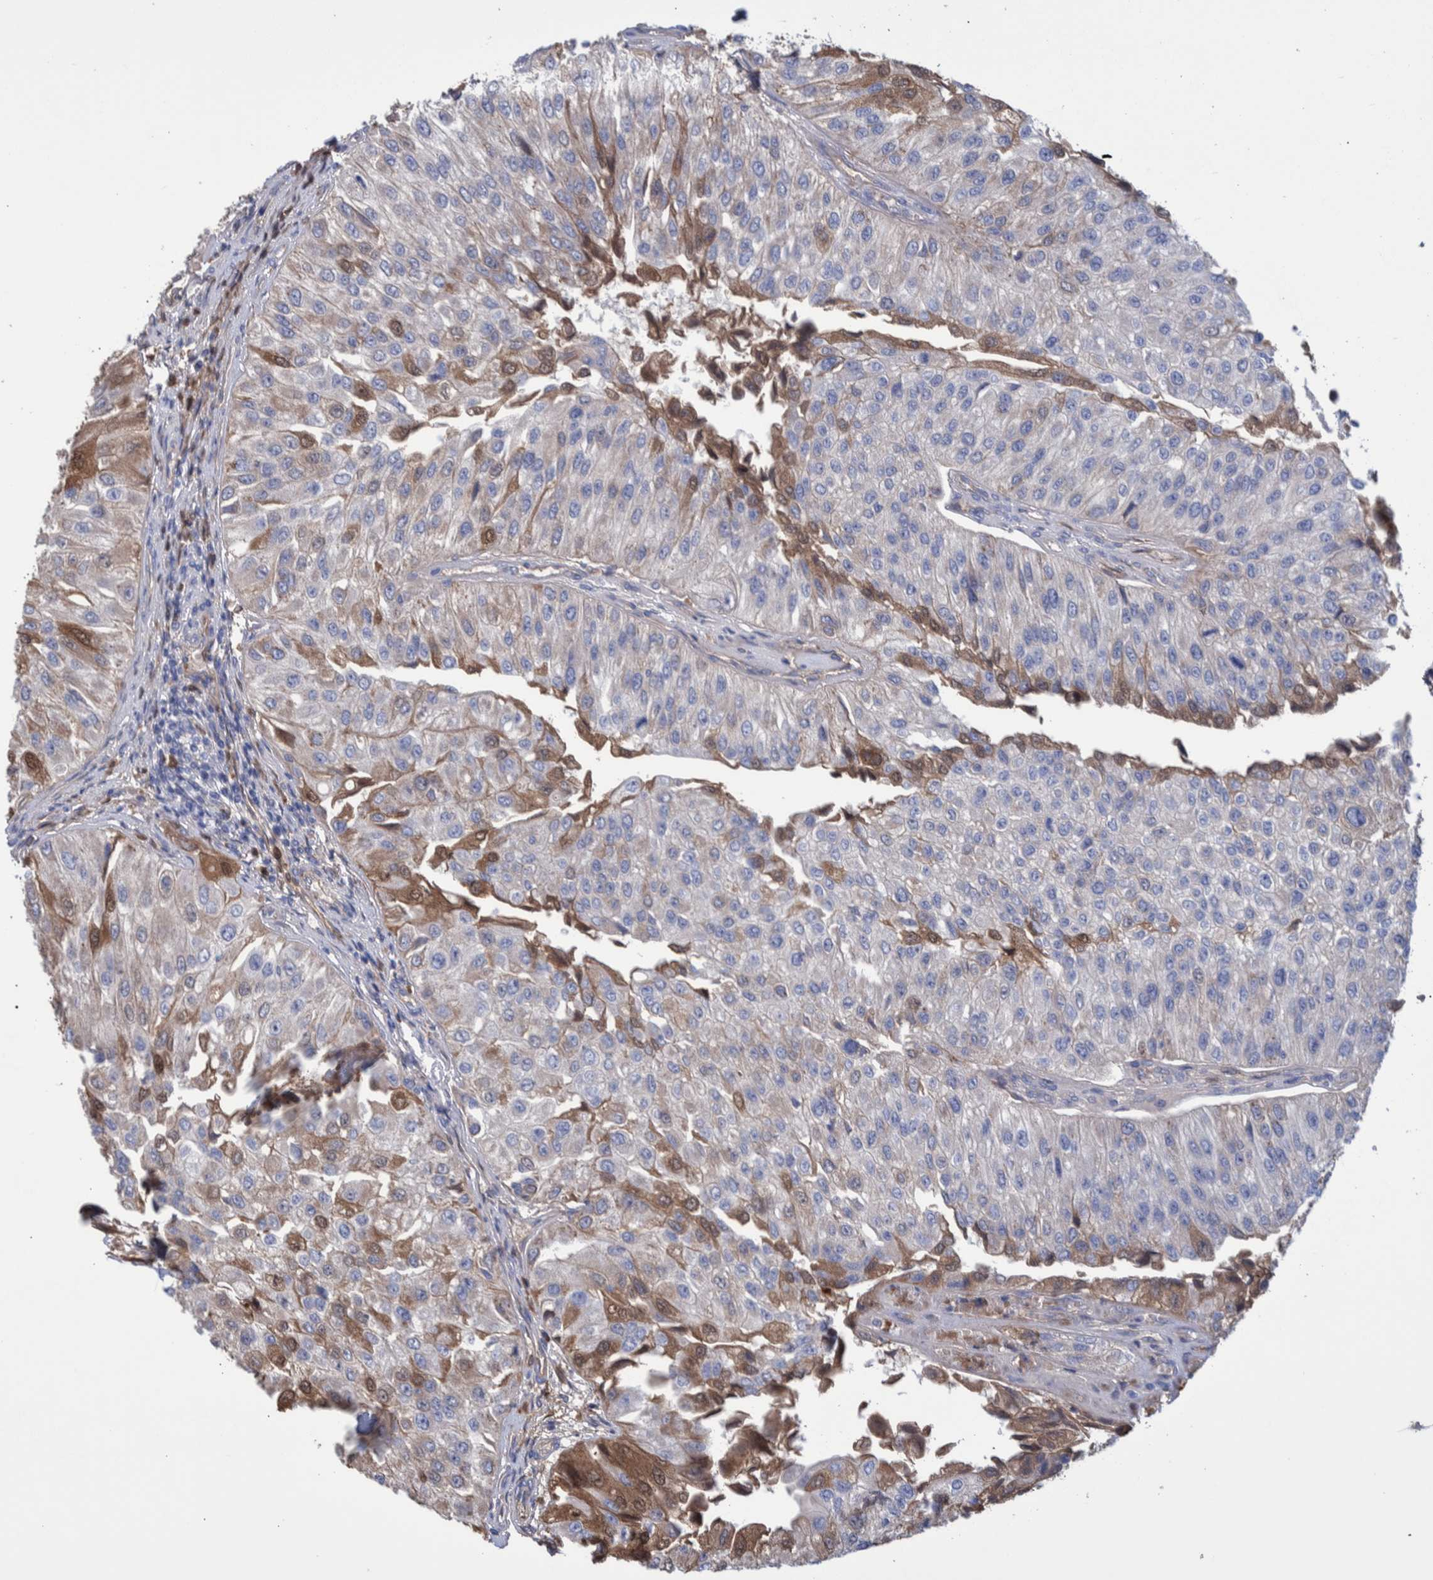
{"staining": {"intensity": "moderate", "quantity": "<25%", "location": "cytoplasmic/membranous"}, "tissue": "urothelial cancer", "cell_type": "Tumor cells", "image_type": "cancer", "snomed": [{"axis": "morphology", "description": "Urothelial carcinoma, High grade"}, {"axis": "topography", "description": "Kidney"}, {"axis": "topography", "description": "Urinary bladder"}], "caption": "Urothelial cancer was stained to show a protein in brown. There is low levels of moderate cytoplasmic/membranous staining in about <25% of tumor cells.", "gene": "DLL4", "patient": {"sex": "male", "age": 77}}